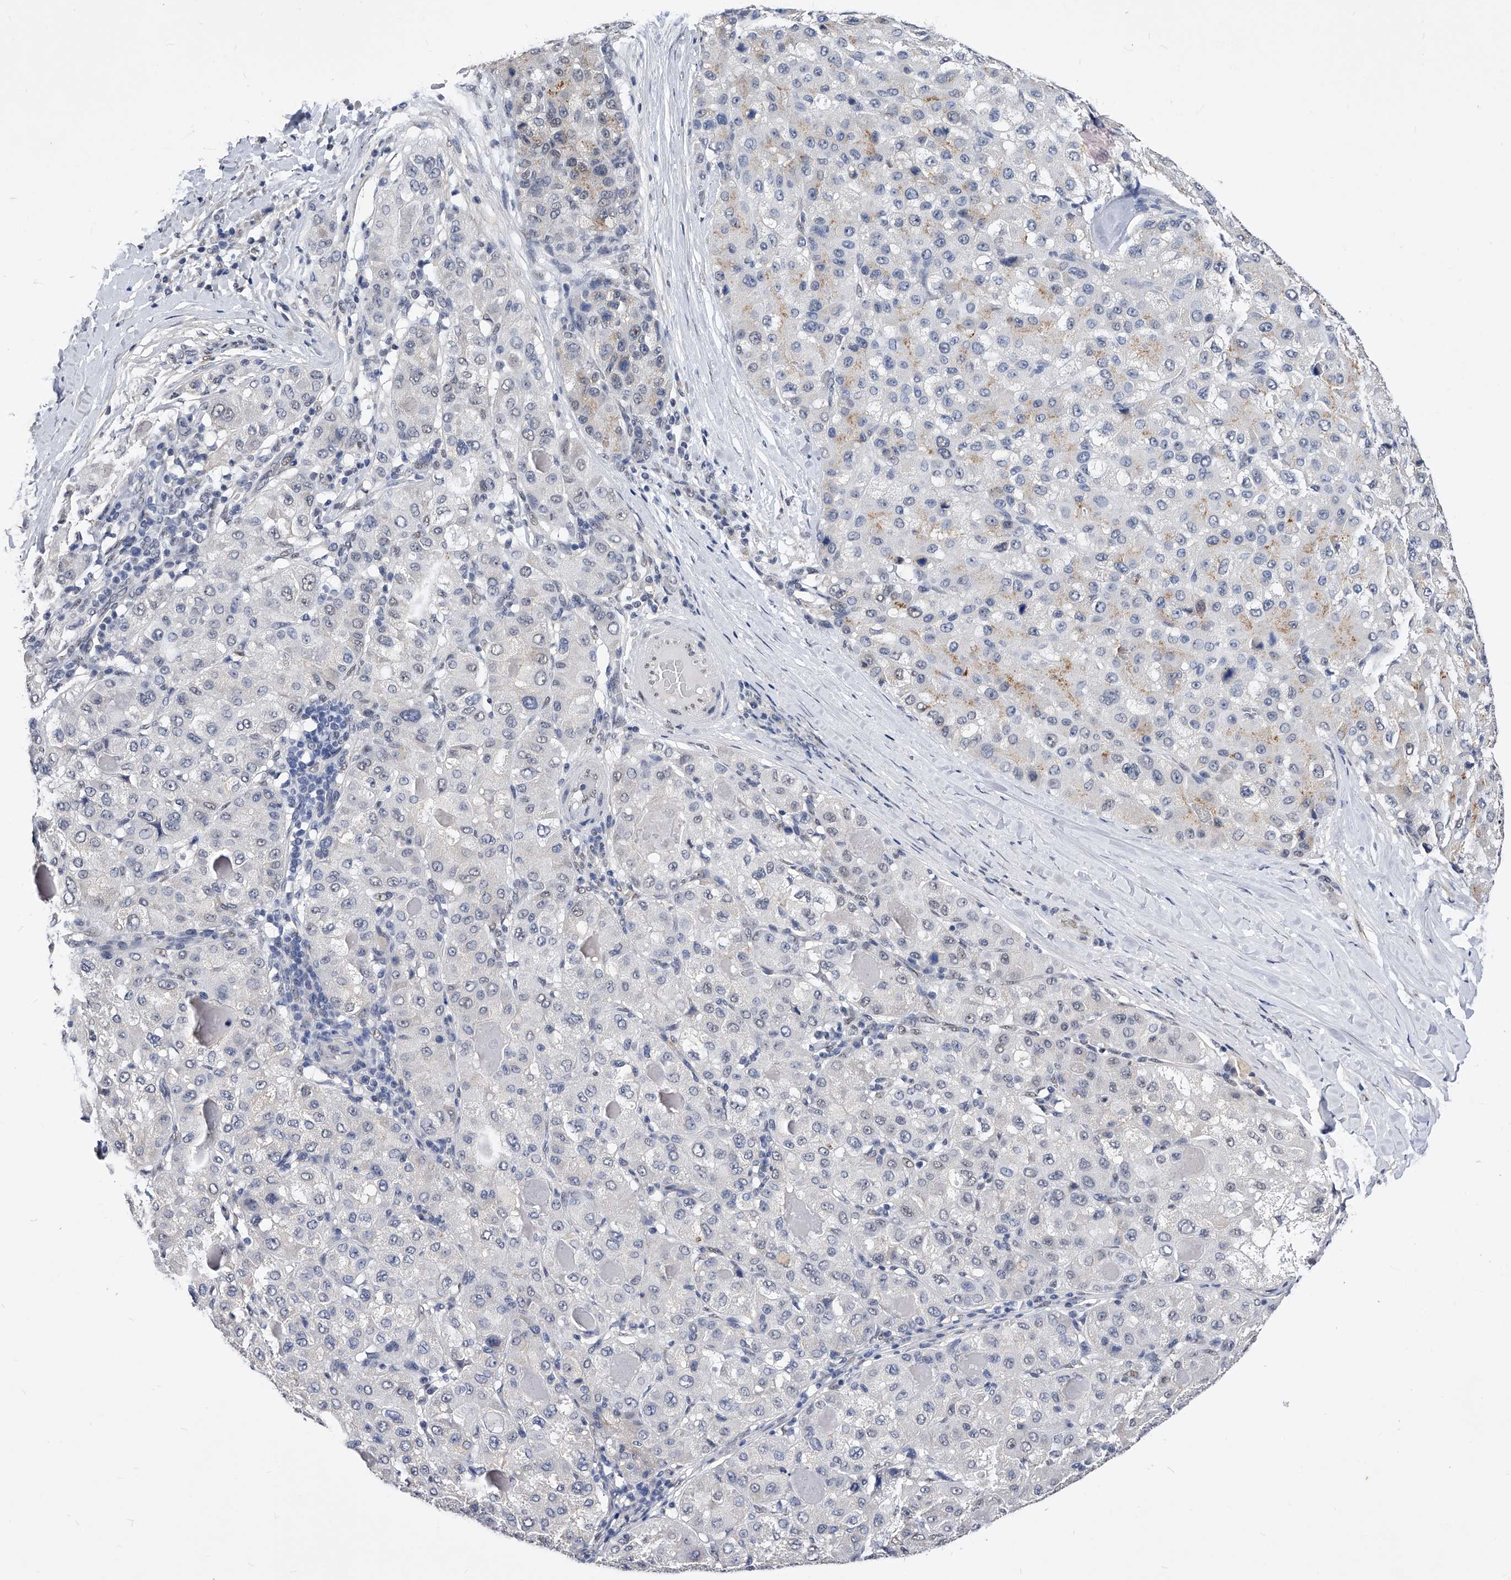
{"staining": {"intensity": "negative", "quantity": "none", "location": "none"}, "tissue": "liver cancer", "cell_type": "Tumor cells", "image_type": "cancer", "snomed": [{"axis": "morphology", "description": "Carcinoma, Hepatocellular, NOS"}, {"axis": "topography", "description": "Liver"}], "caption": "This micrograph is of liver cancer (hepatocellular carcinoma) stained with IHC to label a protein in brown with the nuclei are counter-stained blue. There is no expression in tumor cells.", "gene": "ZNF529", "patient": {"sex": "male", "age": 80}}